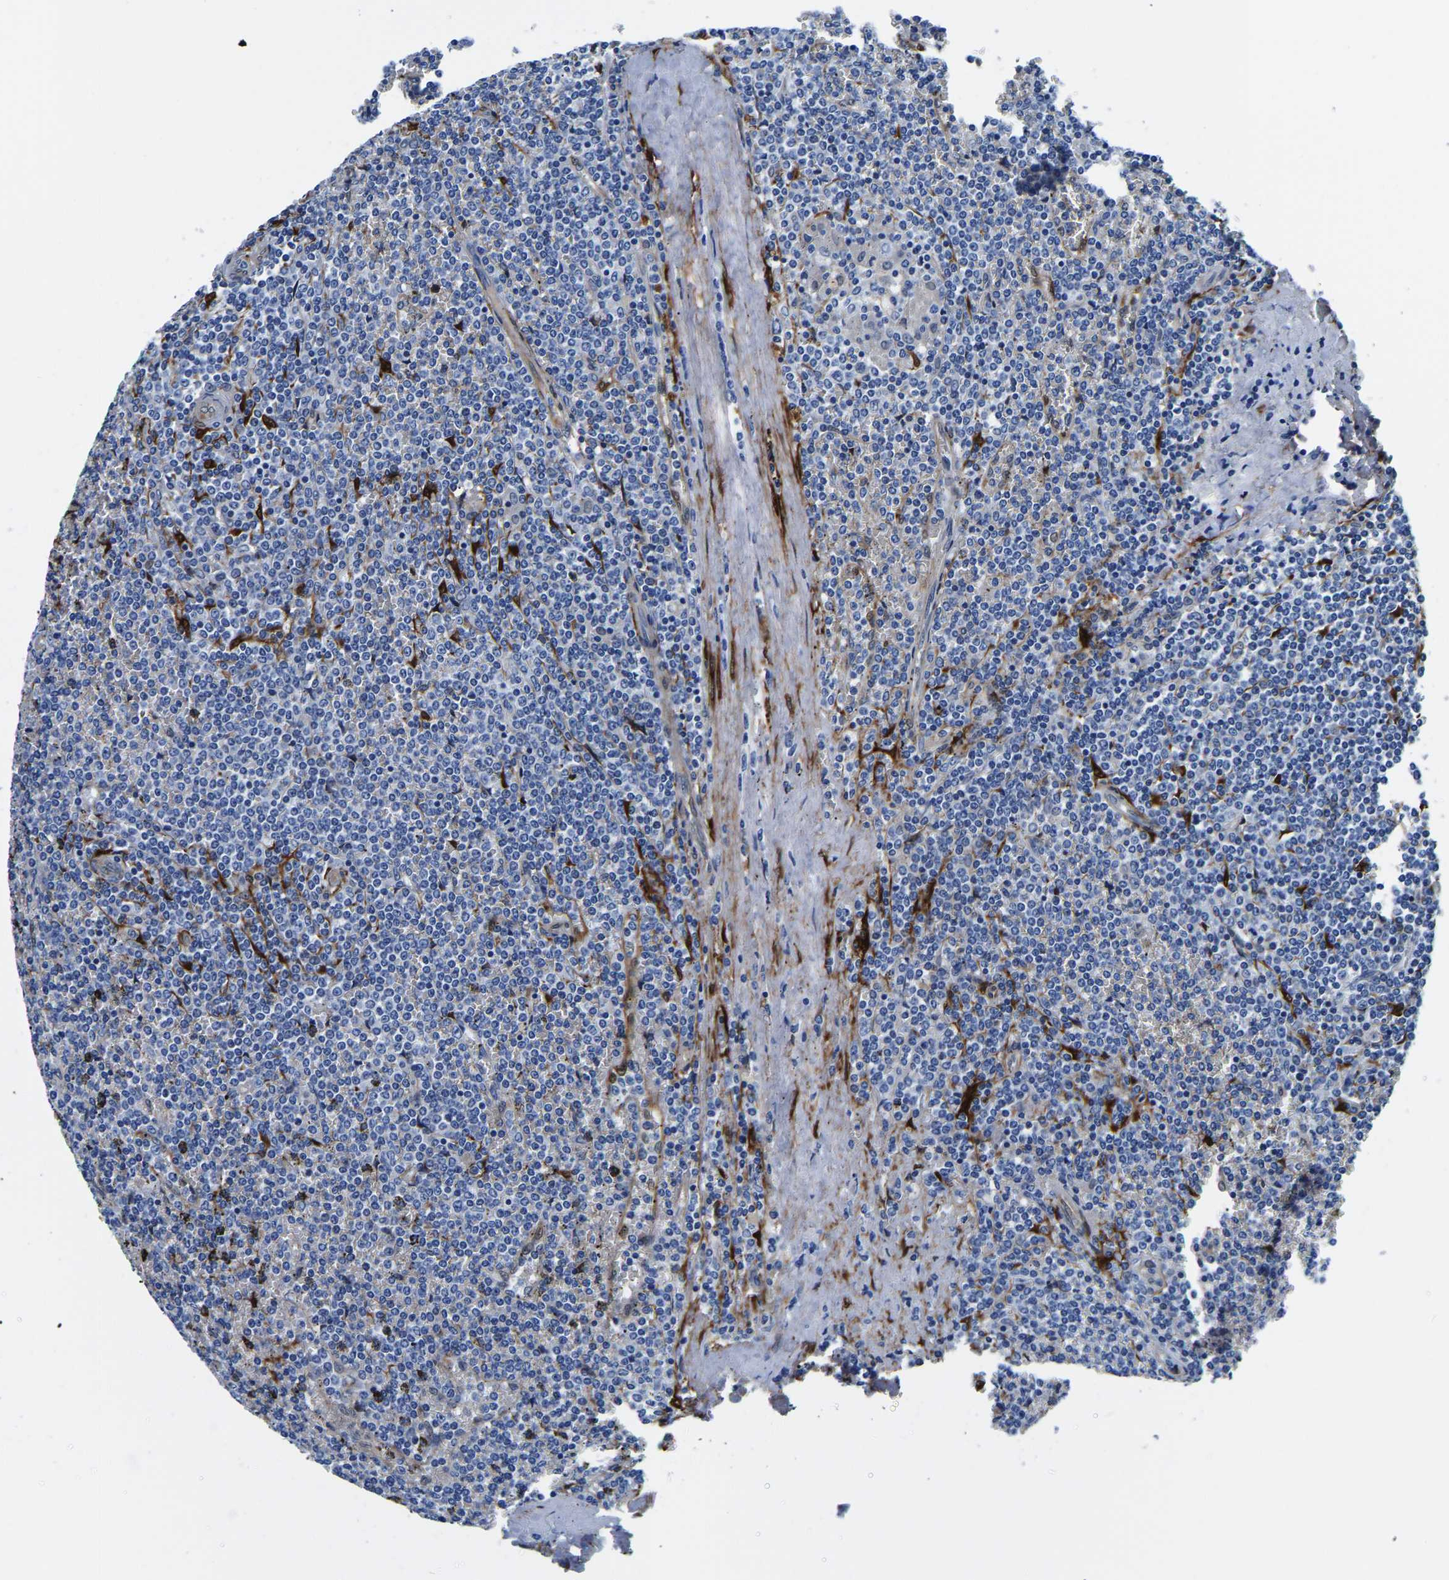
{"staining": {"intensity": "negative", "quantity": "none", "location": "none"}, "tissue": "lymphoma", "cell_type": "Tumor cells", "image_type": "cancer", "snomed": [{"axis": "morphology", "description": "Malignant lymphoma, non-Hodgkin's type, Low grade"}, {"axis": "topography", "description": "Spleen"}], "caption": "Tumor cells are negative for protein expression in human malignant lymphoma, non-Hodgkin's type (low-grade).", "gene": "S100A13", "patient": {"sex": "female", "age": 19}}